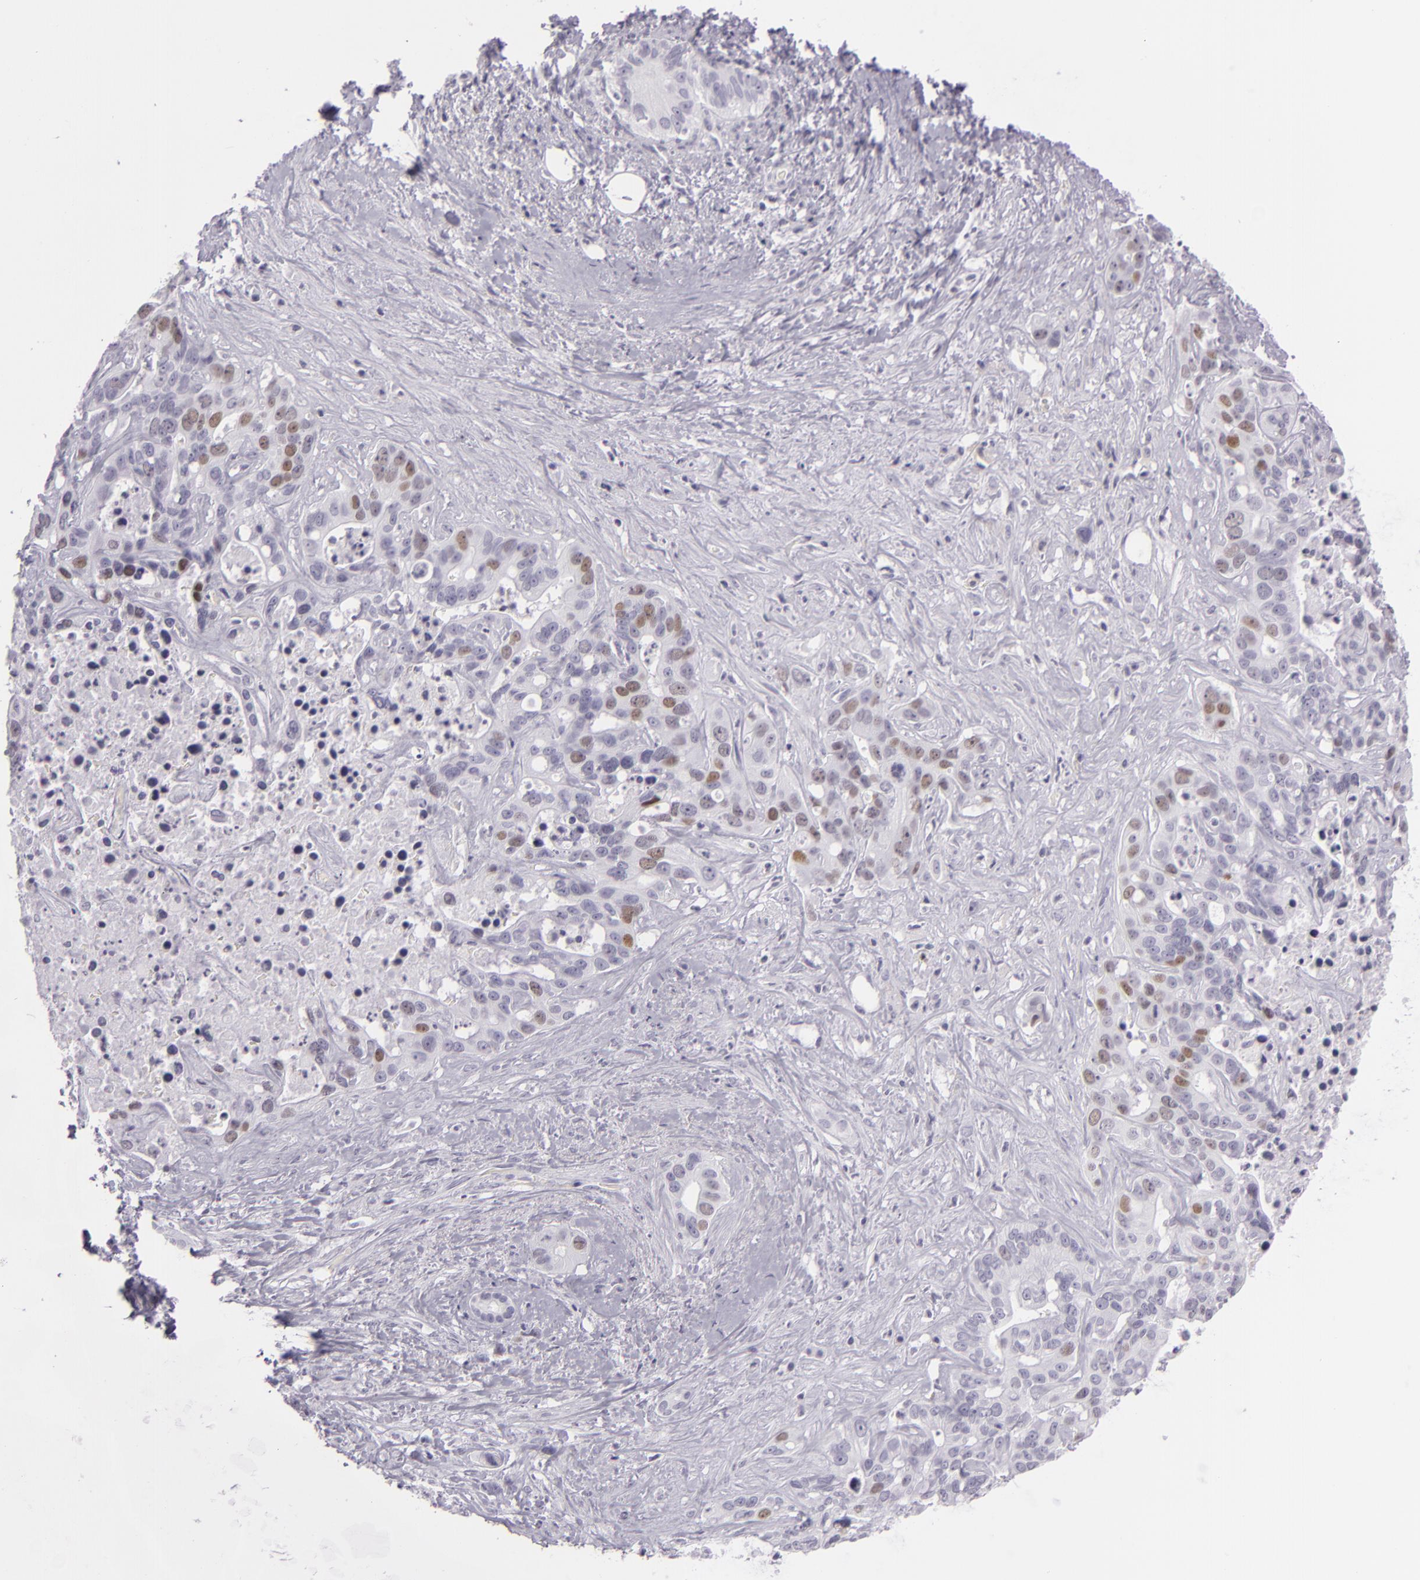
{"staining": {"intensity": "weak", "quantity": "<25%", "location": "nuclear"}, "tissue": "liver cancer", "cell_type": "Tumor cells", "image_type": "cancer", "snomed": [{"axis": "morphology", "description": "Cholangiocarcinoma"}, {"axis": "topography", "description": "Liver"}], "caption": "DAB immunohistochemical staining of liver cancer exhibits no significant positivity in tumor cells.", "gene": "MCM3", "patient": {"sex": "female", "age": 65}}